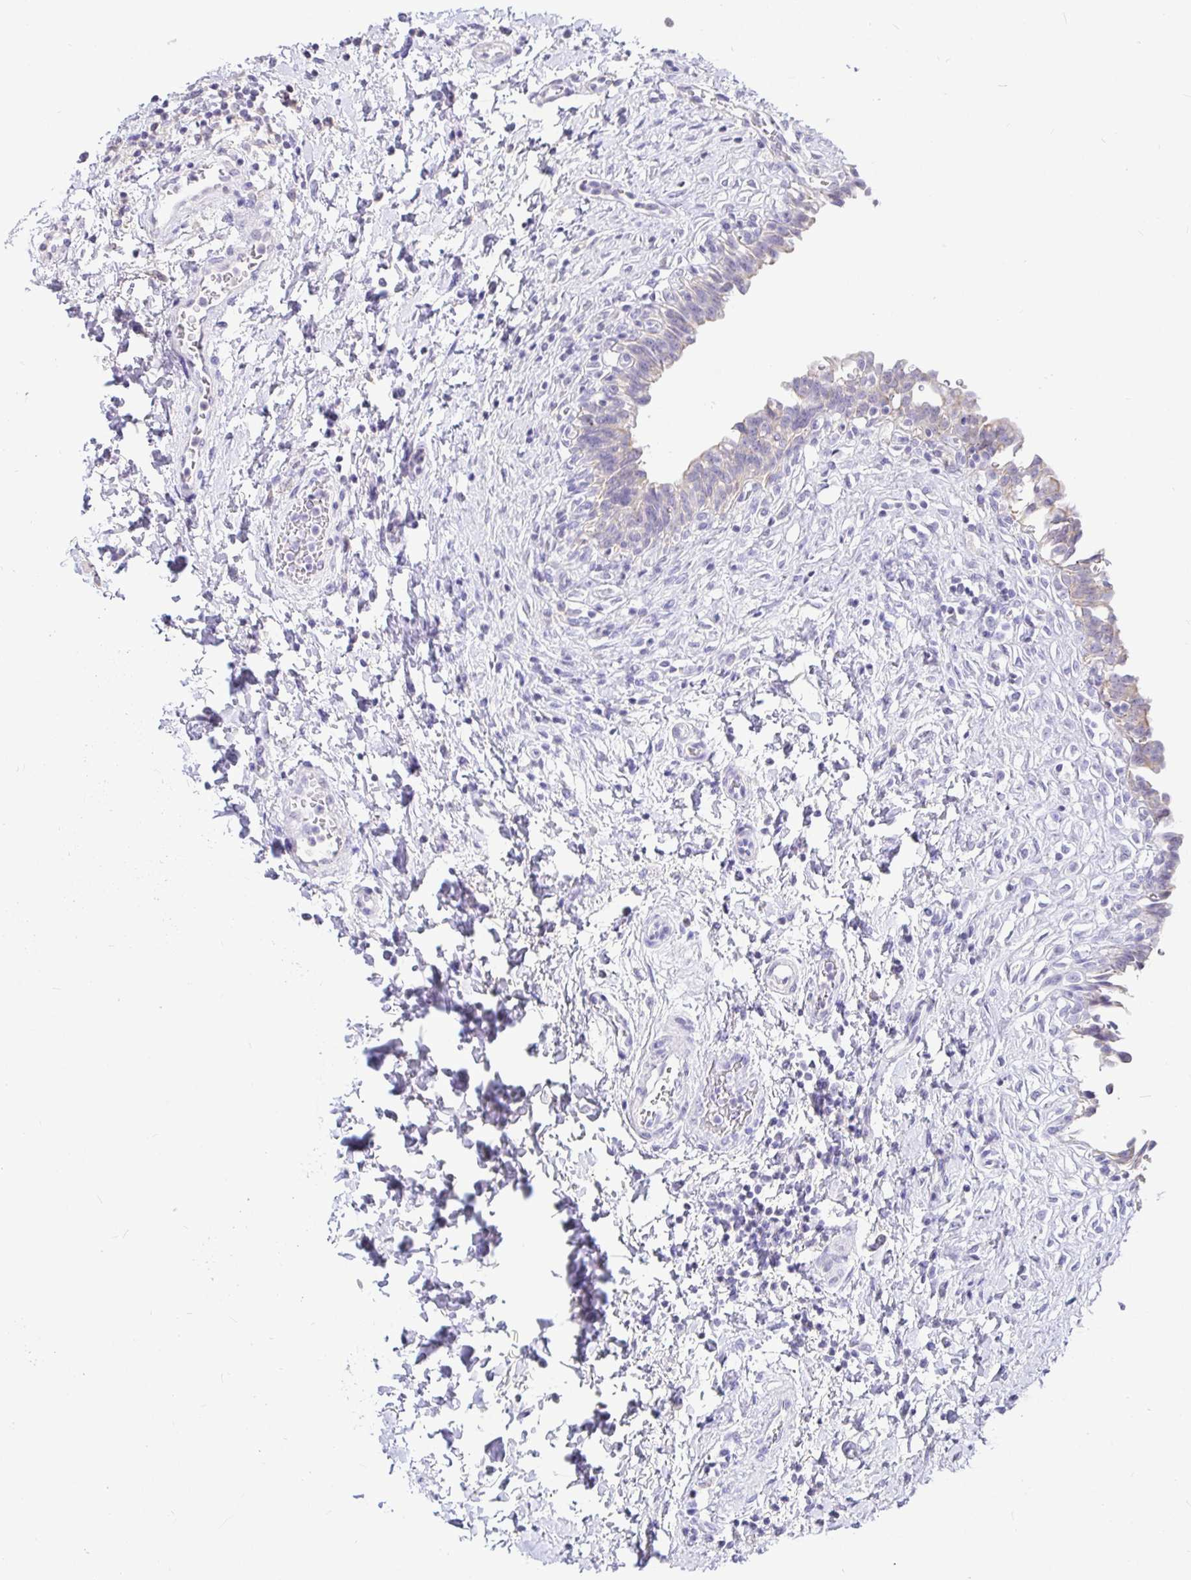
{"staining": {"intensity": "weak", "quantity": "<25%", "location": "cytoplasmic/membranous"}, "tissue": "urinary bladder", "cell_type": "Urothelial cells", "image_type": "normal", "snomed": [{"axis": "morphology", "description": "Normal tissue, NOS"}, {"axis": "topography", "description": "Urinary bladder"}], "caption": "Immunohistochemical staining of unremarkable human urinary bladder demonstrates no significant expression in urothelial cells.", "gene": "EZHIP", "patient": {"sex": "male", "age": 37}}